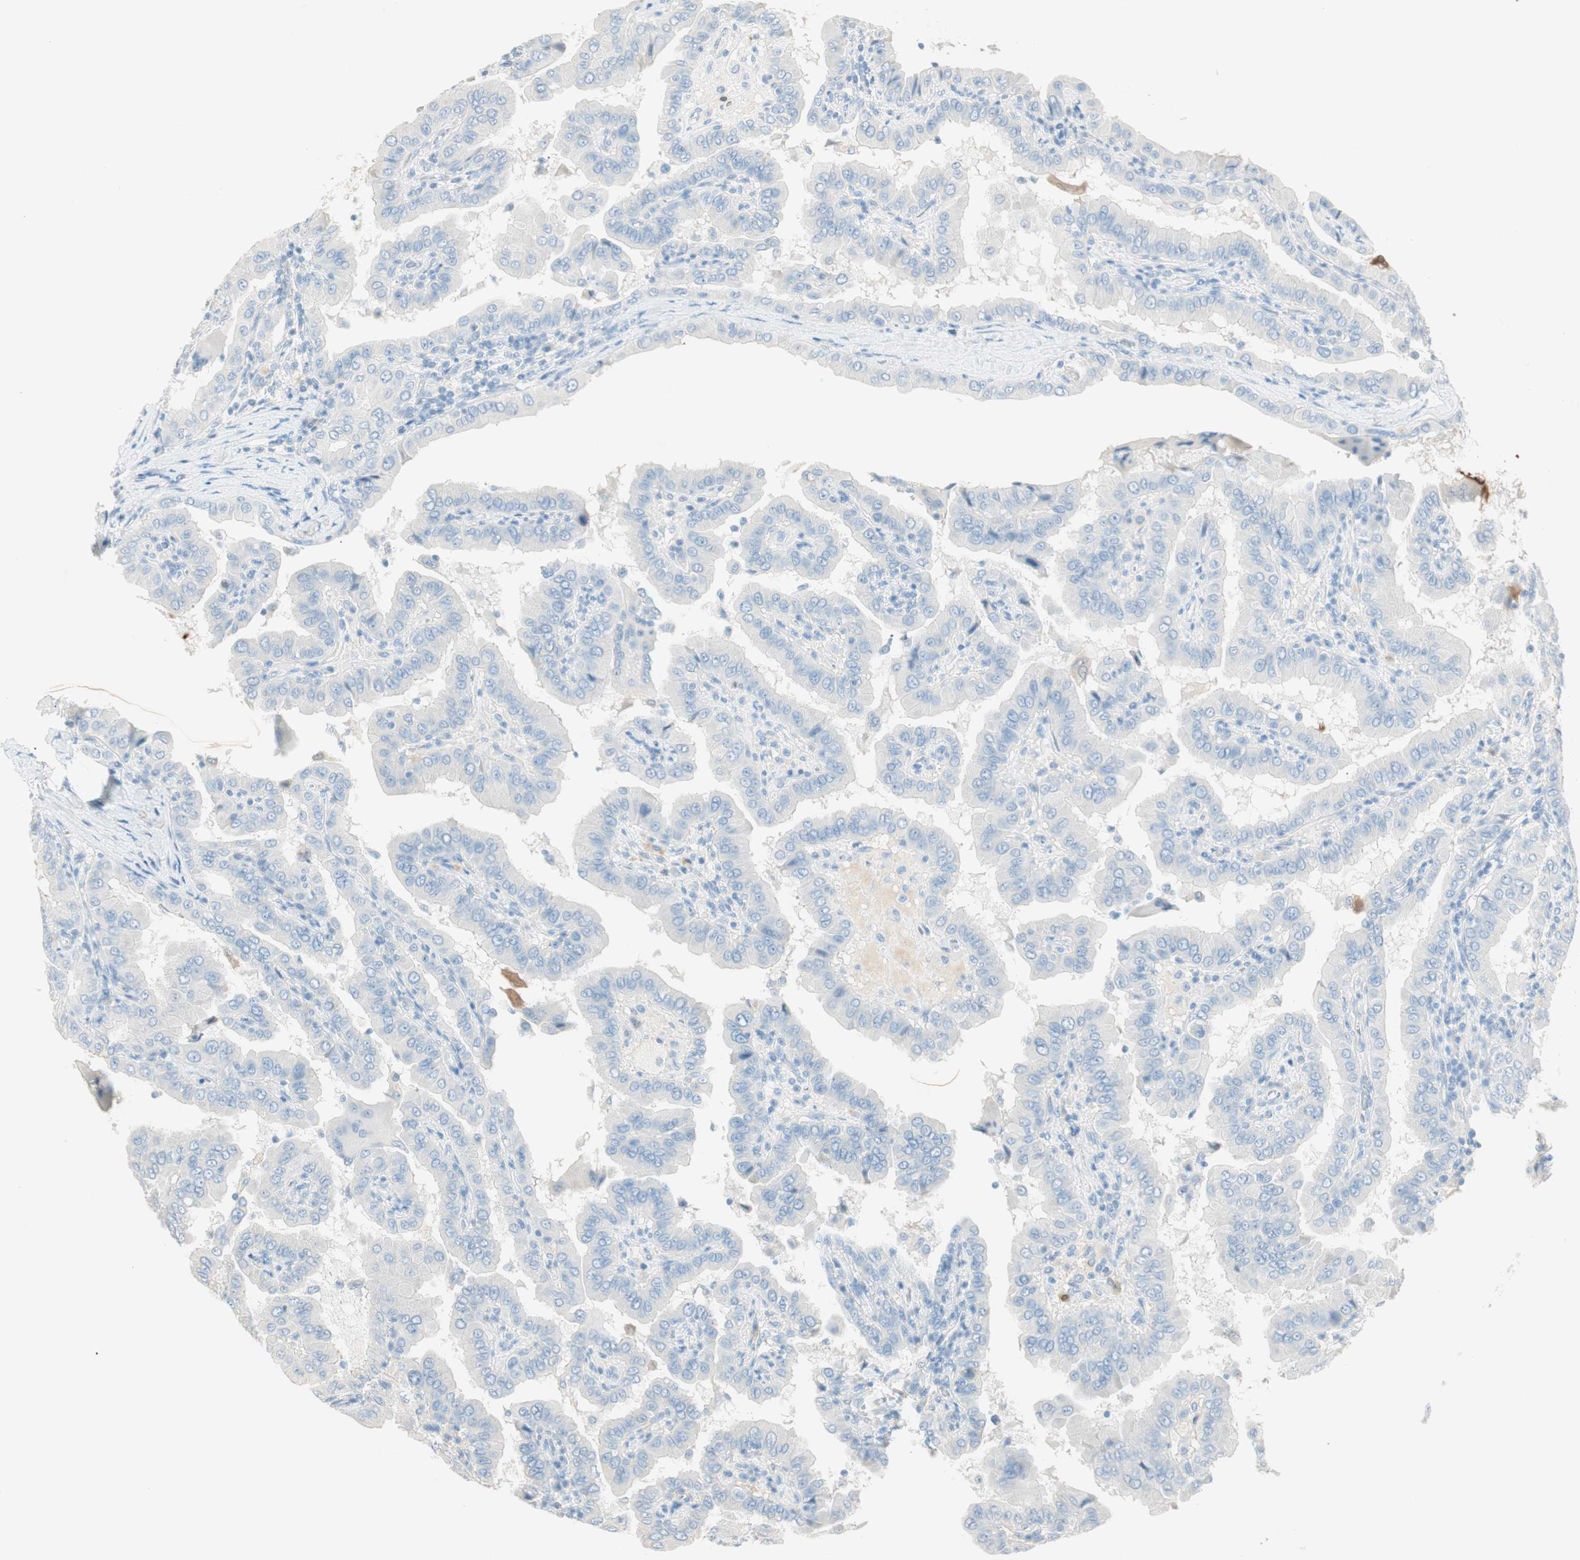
{"staining": {"intensity": "negative", "quantity": "none", "location": "none"}, "tissue": "thyroid cancer", "cell_type": "Tumor cells", "image_type": "cancer", "snomed": [{"axis": "morphology", "description": "Papillary adenocarcinoma, NOS"}, {"axis": "topography", "description": "Thyroid gland"}], "caption": "Immunohistochemistry (IHC) image of neoplastic tissue: papillary adenocarcinoma (thyroid) stained with DAB (3,3'-diaminobenzidine) exhibits no significant protein positivity in tumor cells.", "gene": "HPGD", "patient": {"sex": "male", "age": 33}}